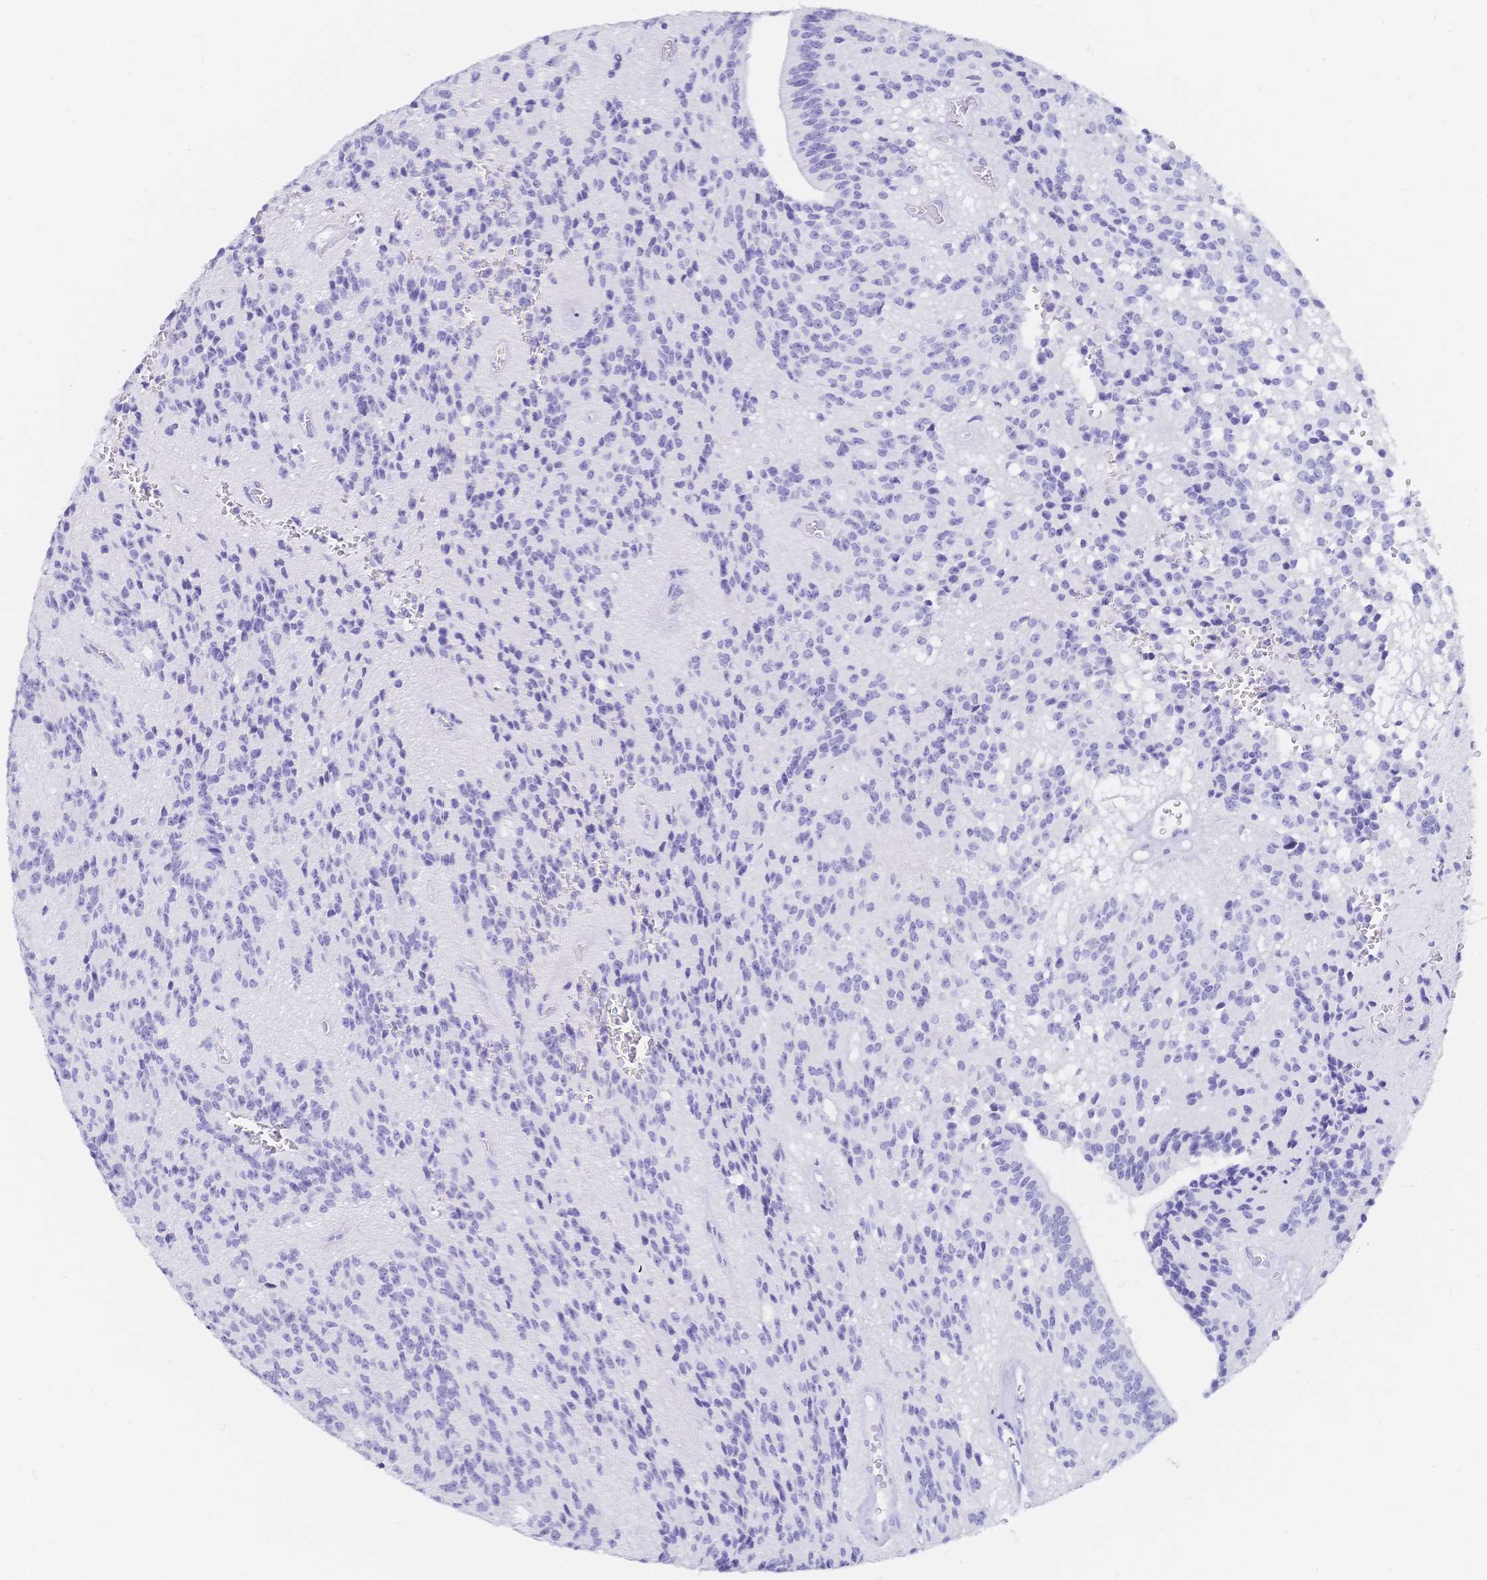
{"staining": {"intensity": "negative", "quantity": "none", "location": "none"}, "tissue": "glioma", "cell_type": "Tumor cells", "image_type": "cancer", "snomed": [{"axis": "morphology", "description": "Glioma, malignant, Low grade"}, {"axis": "topography", "description": "Brain"}], "caption": "The photomicrograph displays no staining of tumor cells in malignant low-grade glioma. Brightfield microscopy of immunohistochemistry (IHC) stained with DAB (3,3'-diaminobenzidine) (brown) and hematoxylin (blue), captured at high magnification.", "gene": "MEP1B", "patient": {"sex": "male", "age": 31}}